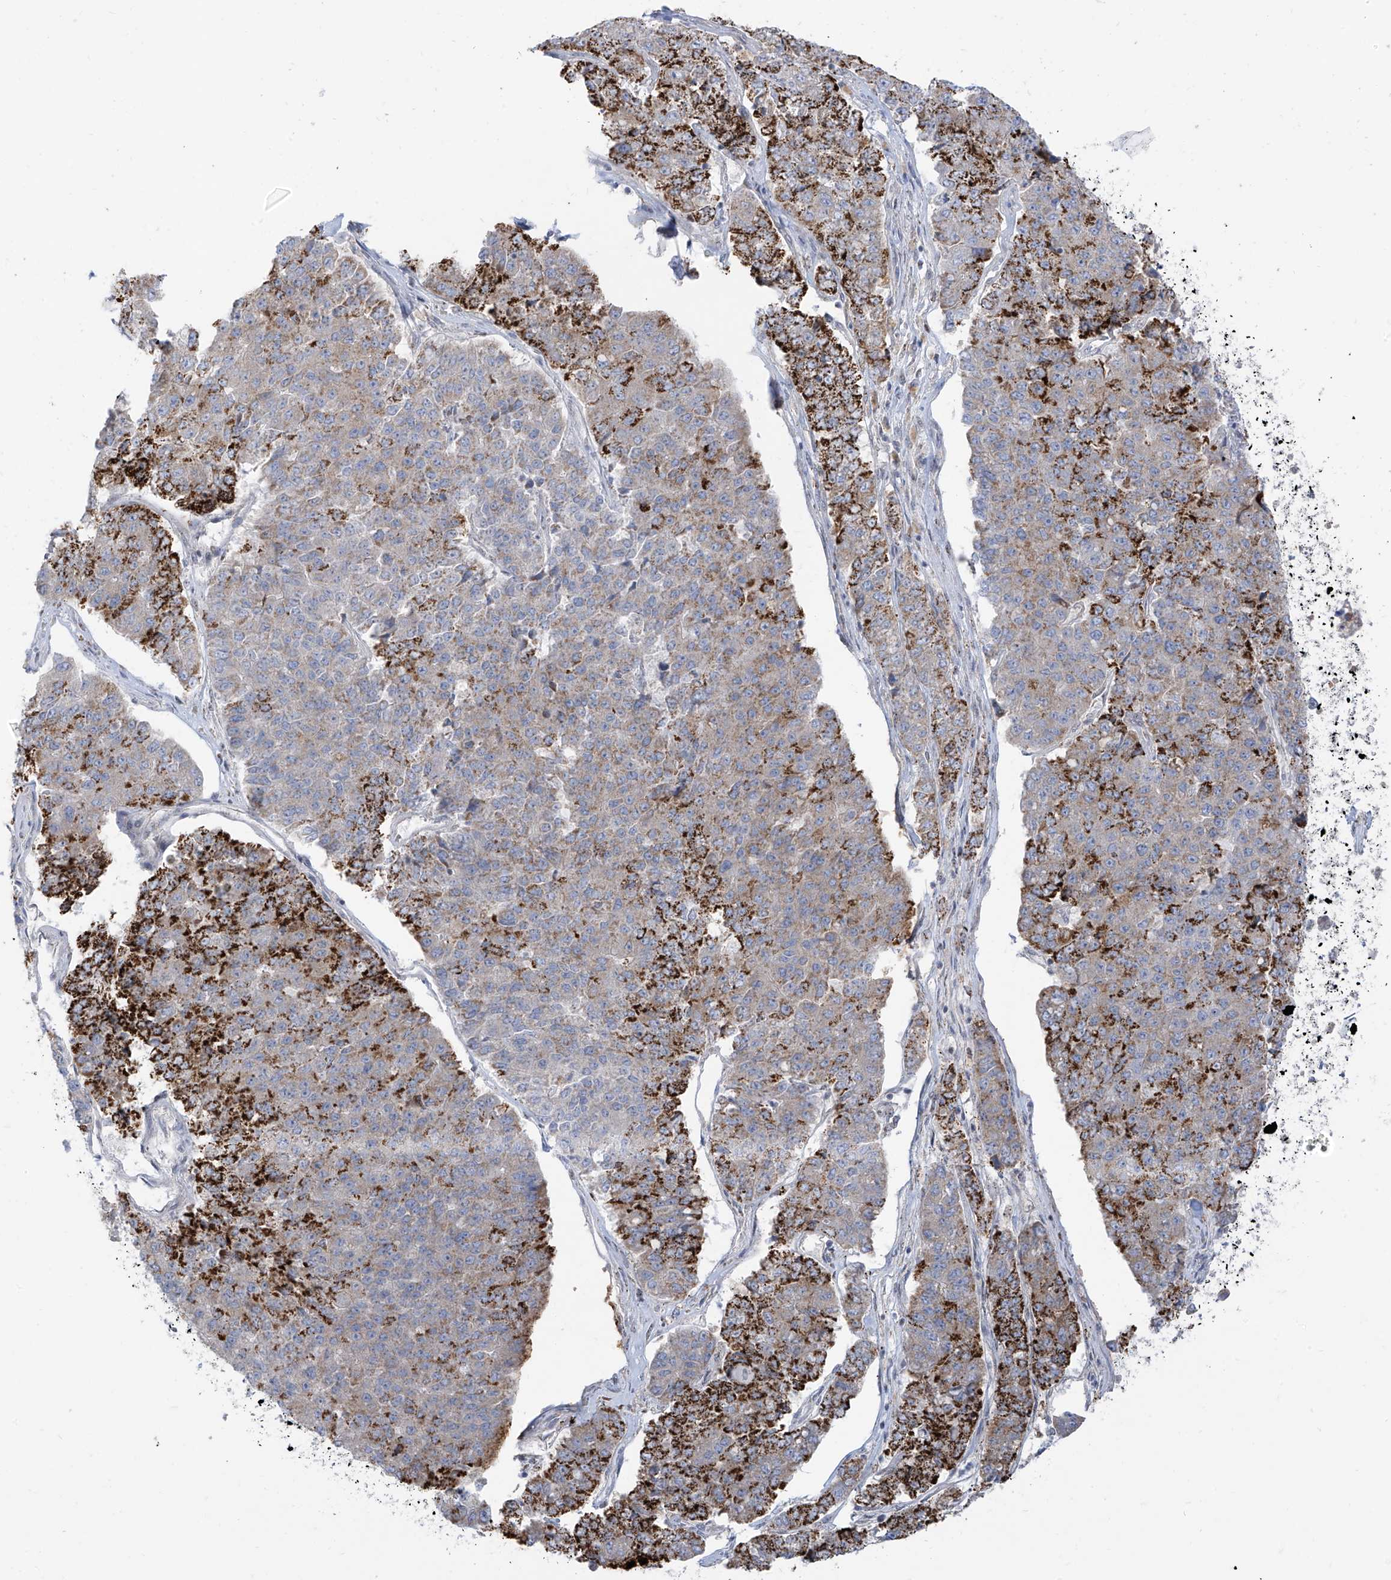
{"staining": {"intensity": "strong", "quantity": "<25%", "location": "cytoplasmic/membranous"}, "tissue": "pancreatic cancer", "cell_type": "Tumor cells", "image_type": "cancer", "snomed": [{"axis": "morphology", "description": "Adenocarcinoma, NOS"}, {"axis": "topography", "description": "Pancreas"}], "caption": "High-power microscopy captured an IHC photomicrograph of pancreatic adenocarcinoma, revealing strong cytoplasmic/membranous staining in about <25% of tumor cells. (brown staining indicates protein expression, while blue staining denotes nuclei).", "gene": "ARHGEF40", "patient": {"sex": "male", "age": 50}}